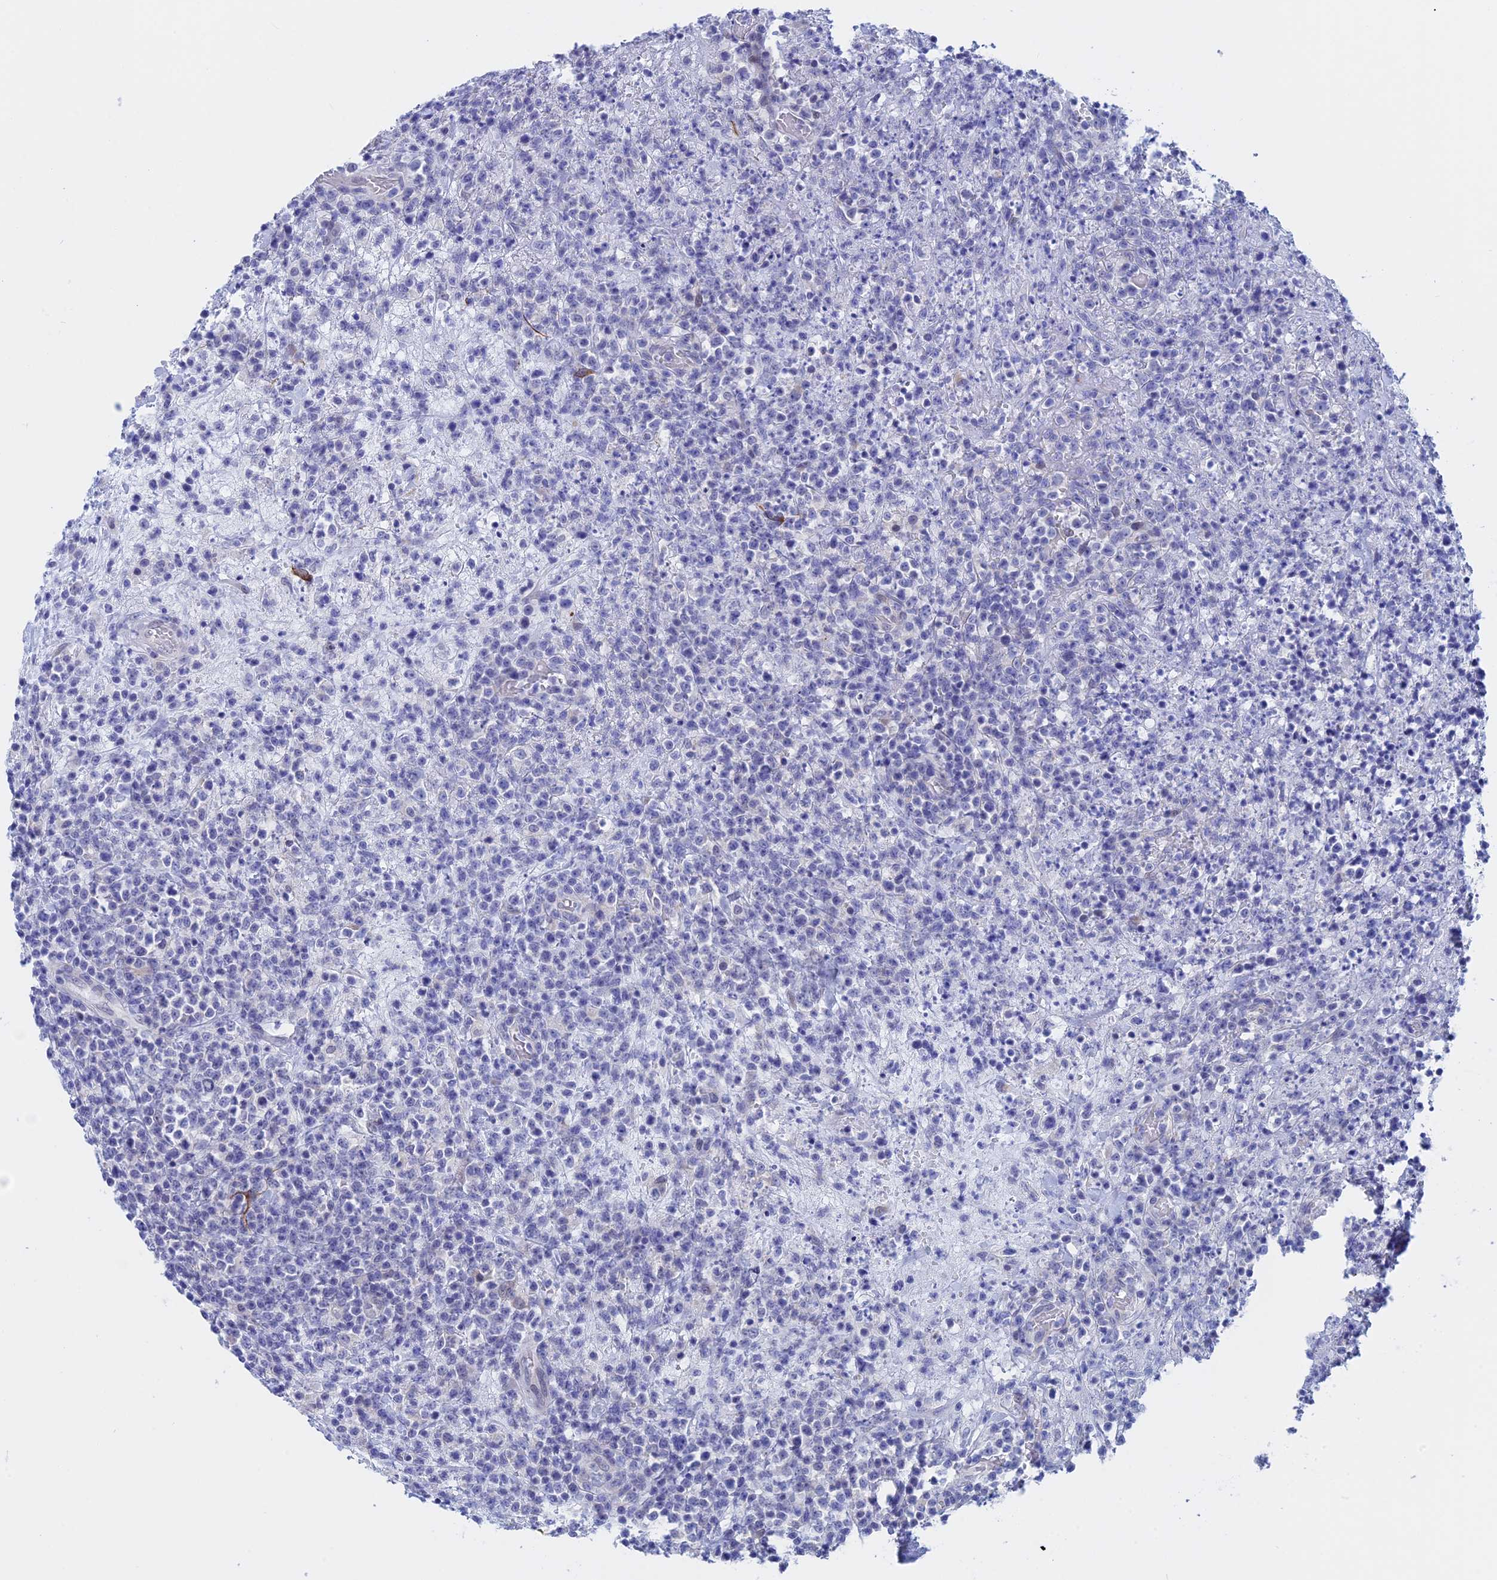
{"staining": {"intensity": "negative", "quantity": "none", "location": "none"}, "tissue": "lymphoma", "cell_type": "Tumor cells", "image_type": "cancer", "snomed": [{"axis": "morphology", "description": "Malignant lymphoma, non-Hodgkin's type, High grade"}, {"axis": "topography", "description": "Colon"}], "caption": "This is a histopathology image of immunohistochemistry (IHC) staining of lymphoma, which shows no positivity in tumor cells.", "gene": "WDR83", "patient": {"sex": "female", "age": 53}}